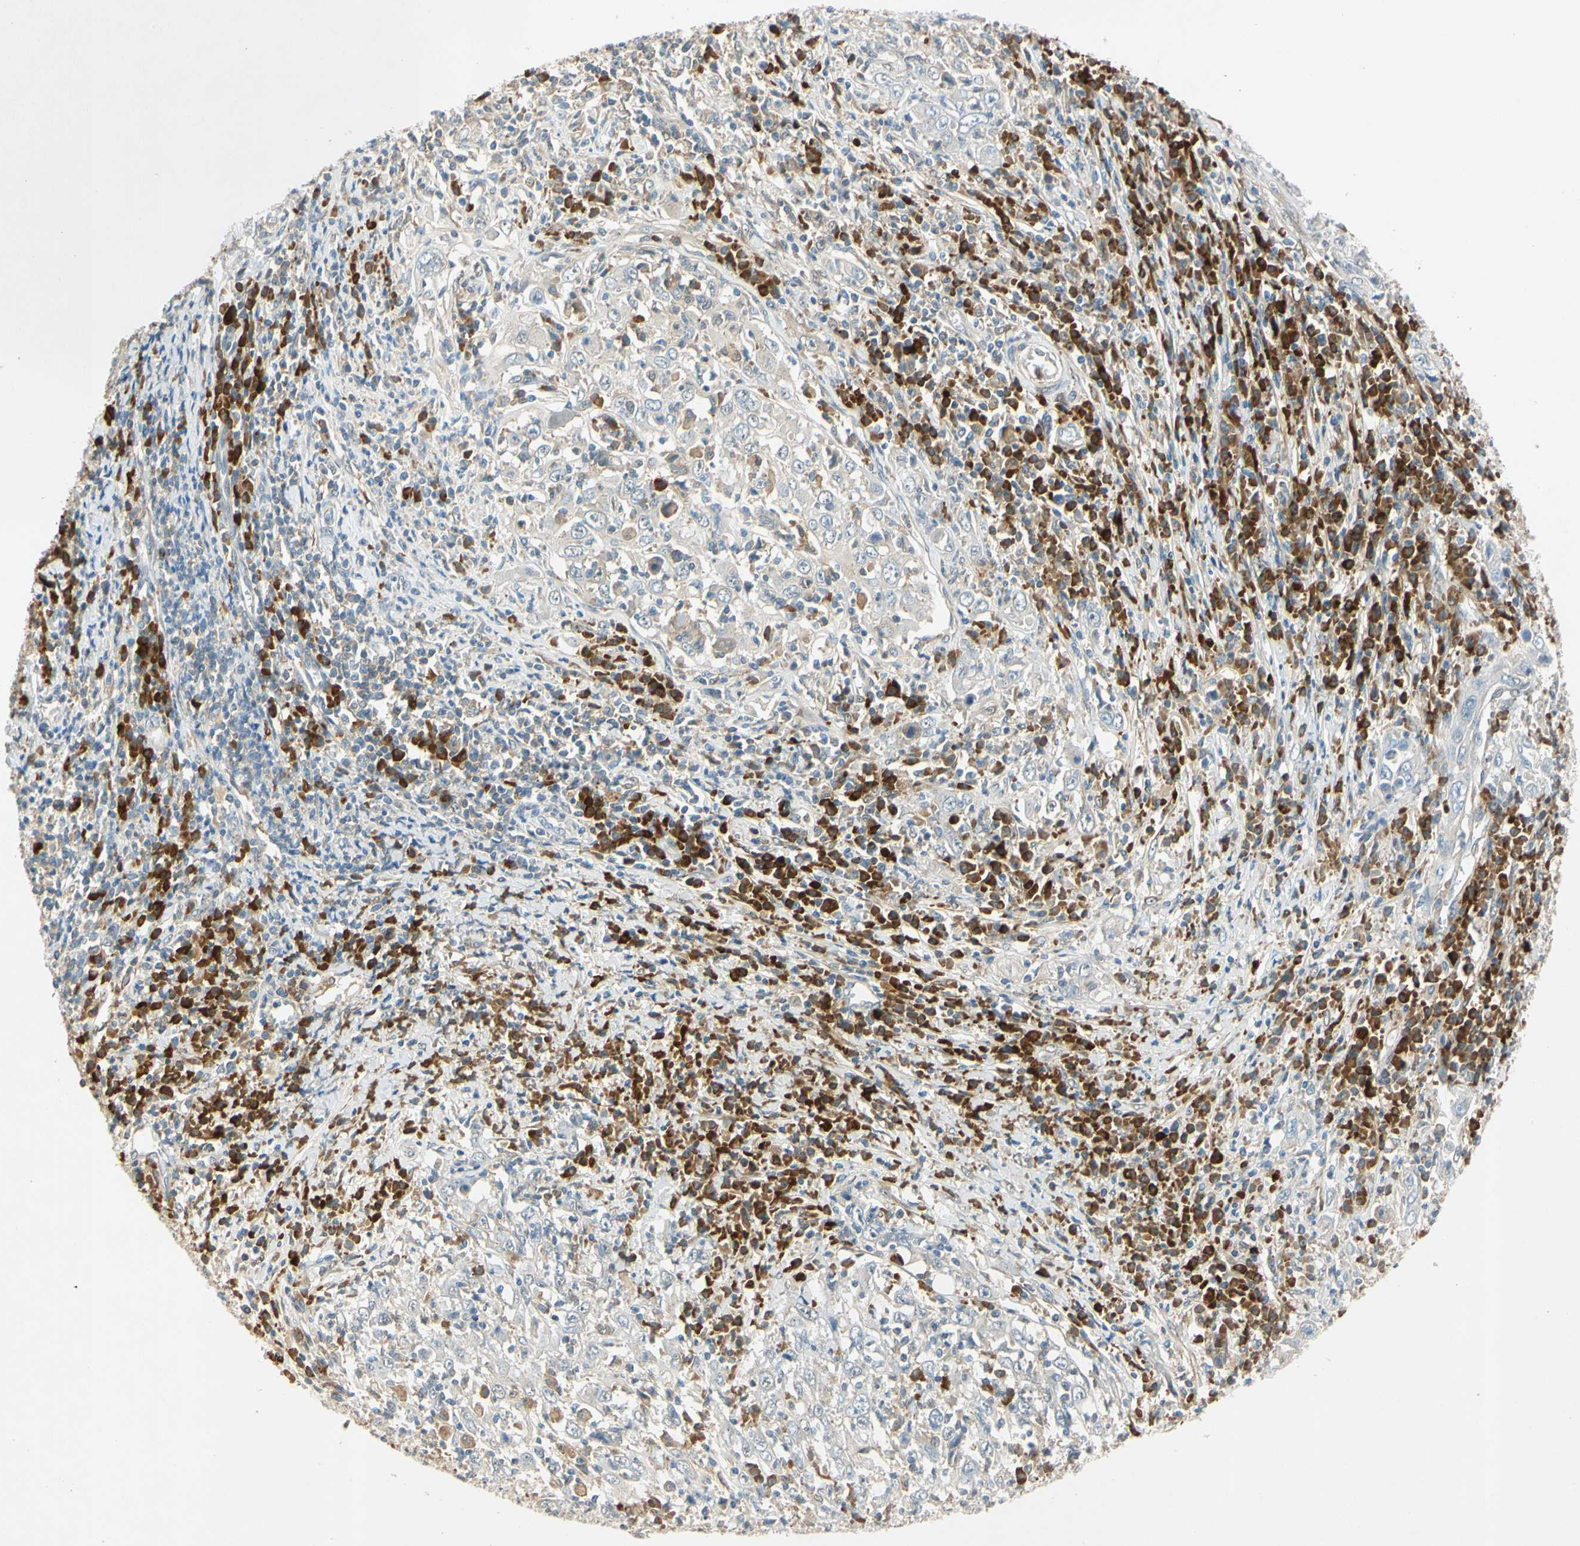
{"staining": {"intensity": "moderate", "quantity": "<25%", "location": "cytoplasmic/membranous"}, "tissue": "cervical cancer", "cell_type": "Tumor cells", "image_type": "cancer", "snomed": [{"axis": "morphology", "description": "Squamous cell carcinoma, NOS"}, {"axis": "topography", "description": "Cervix"}], "caption": "A high-resolution histopathology image shows immunohistochemistry (IHC) staining of squamous cell carcinoma (cervical), which exhibits moderate cytoplasmic/membranous positivity in about <25% of tumor cells.", "gene": "WIPI1", "patient": {"sex": "female", "age": 46}}